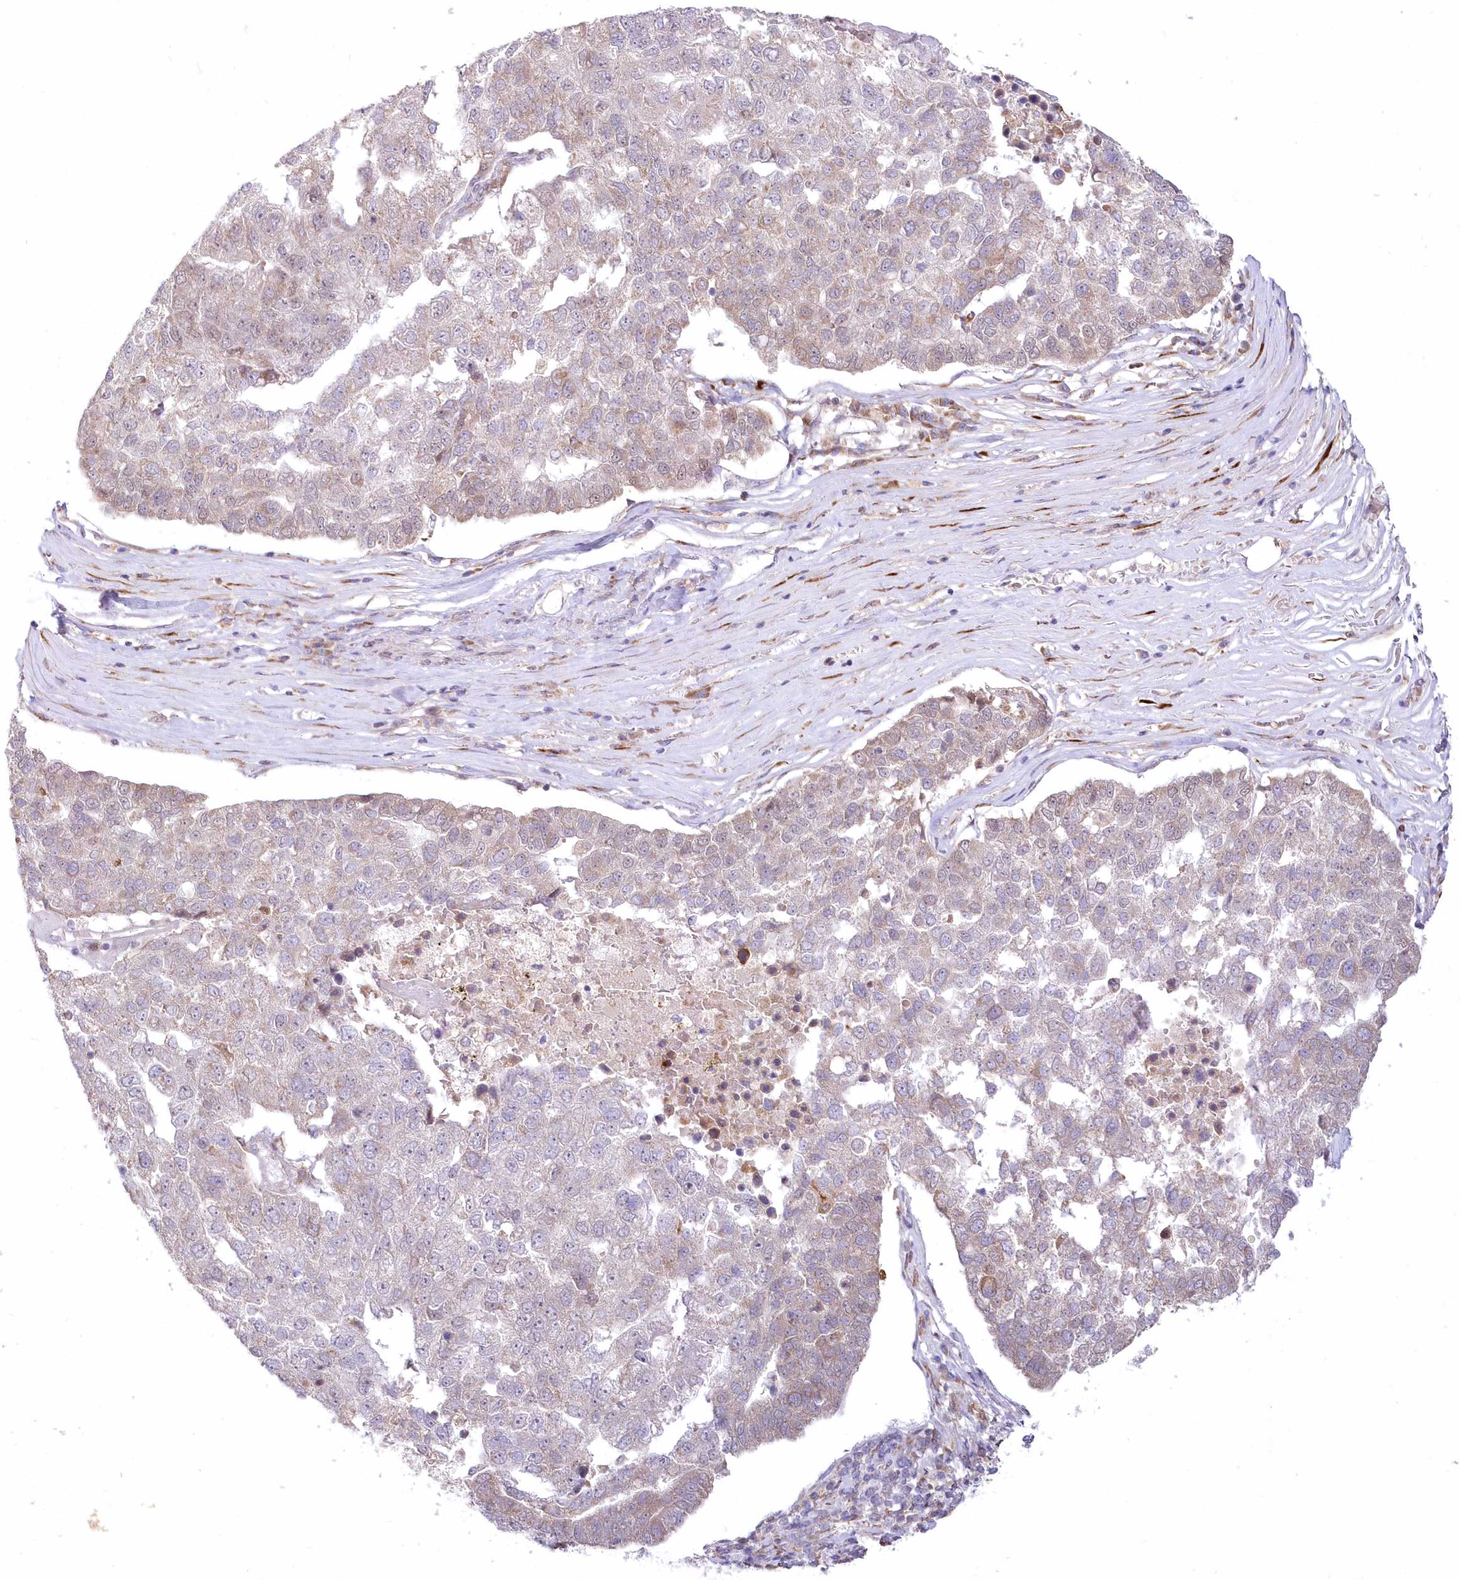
{"staining": {"intensity": "weak", "quantity": "<25%", "location": "cytoplasmic/membranous"}, "tissue": "pancreatic cancer", "cell_type": "Tumor cells", "image_type": "cancer", "snomed": [{"axis": "morphology", "description": "Adenocarcinoma, NOS"}, {"axis": "topography", "description": "Pancreas"}], "caption": "Image shows no protein expression in tumor cells of pancreatic cancer (adenocarcinoma) tissue.", "gene": "LDB1", "patient": {"sex": "female", "age": 61}}